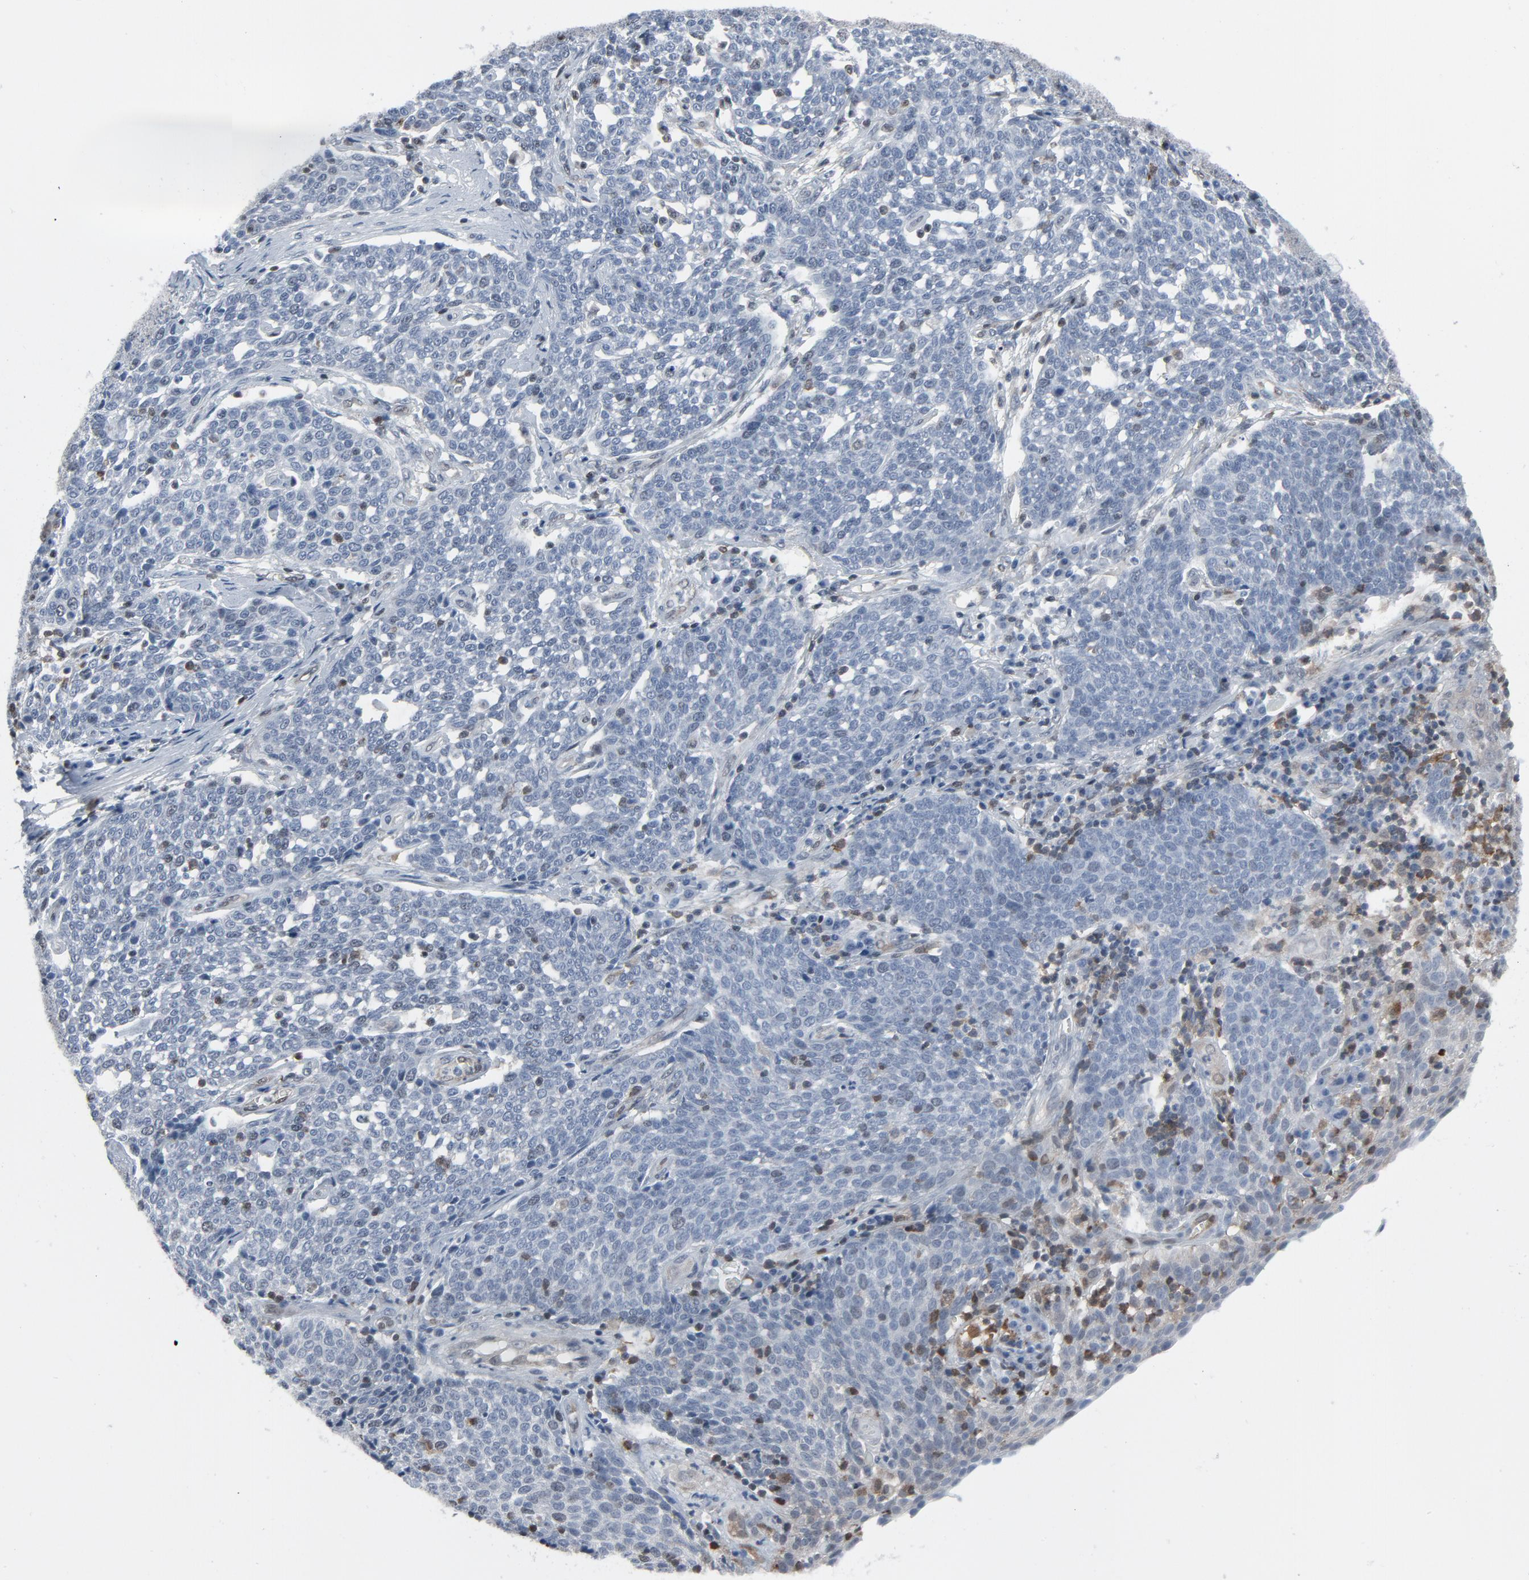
{"staining": {"intensity": "negative", "quantity": "none", "location": "none"}, "tissue": "cervical cancer", "cell_type": "Tumor cells", "image_type": "cancer", "snomed": [{"axis": "morphology", "description": "Squamous cell carcinoma, NOS"}, {"axis": "topography", "description": "Cervix"}], "caption": "The histopathology image shows no significant positivity in tumor cells of cervical cancer (squamous cell carcinoma). Brightfield microscopy of immunohistochemistry (IHC) stained with DAB (3,3'-diaminobenzidine) (brown) and hematoxylin (blue), captured at high magnification.", "gene": "STAT5A", "patient": {"sex": "female", "age": 34}}